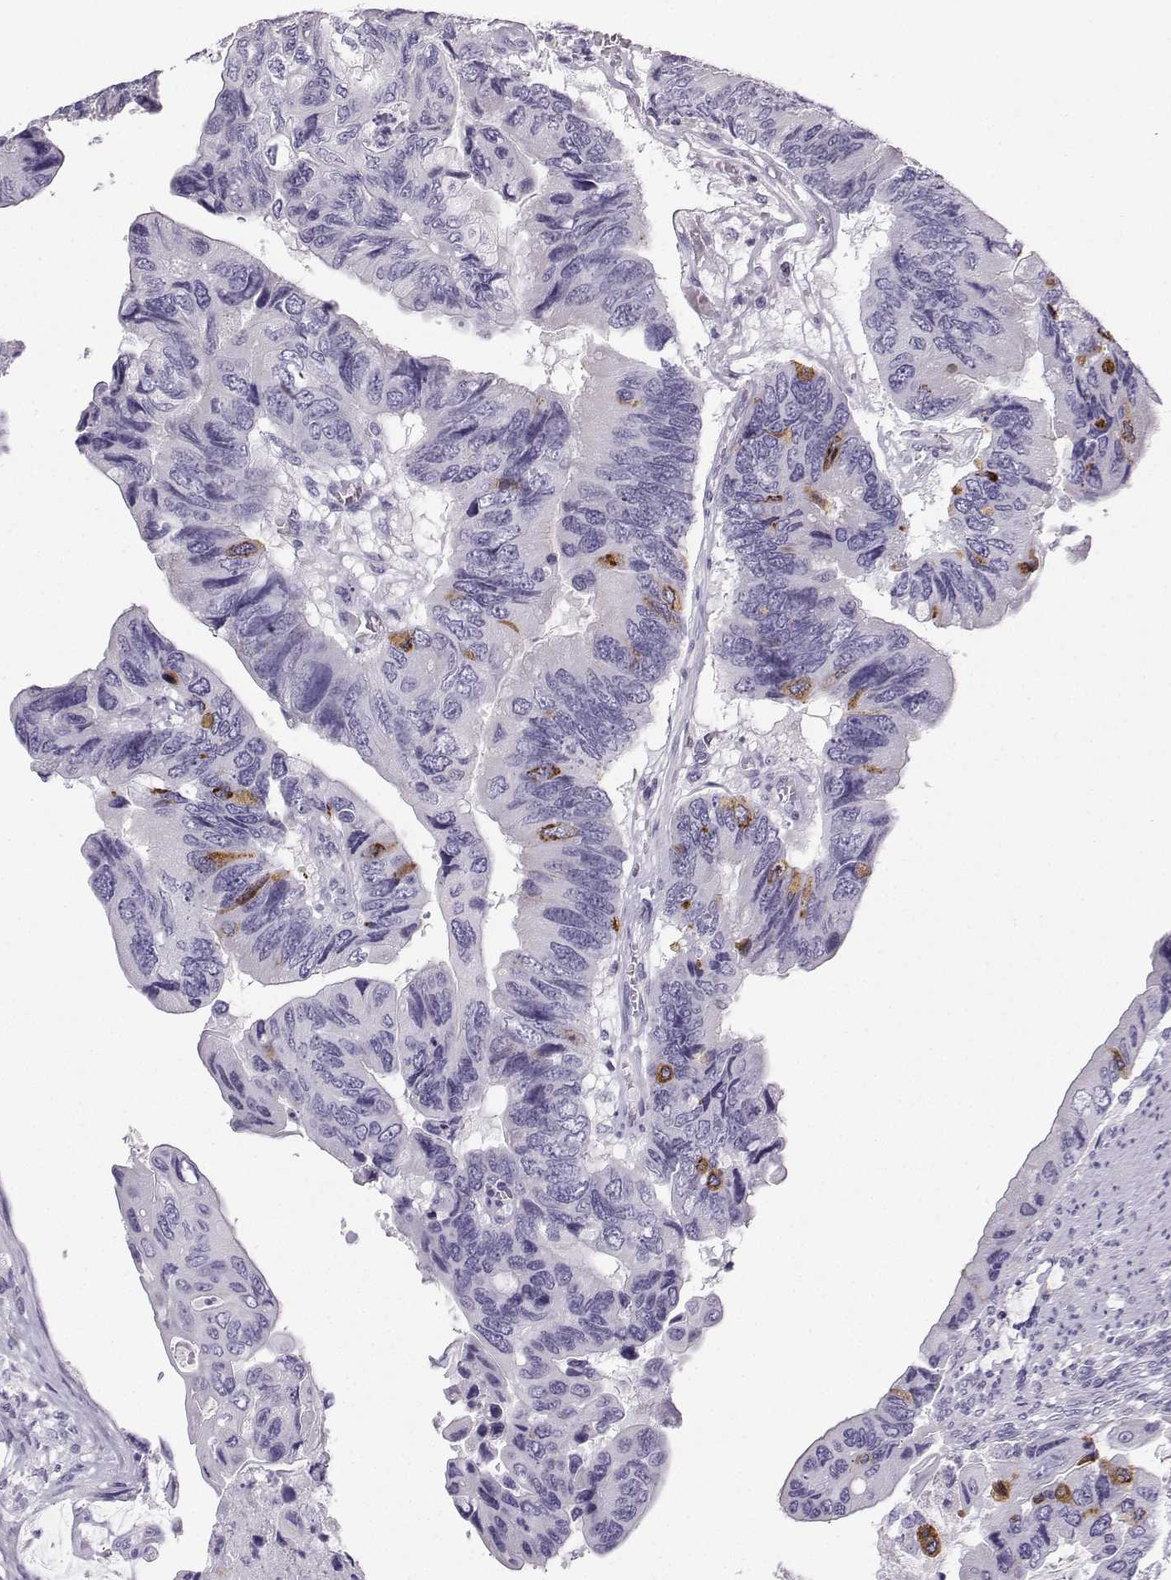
{"staining": {"intensity": "strong", "quantity": "<25%", "location": "cytoplasmic/membranous"}, "tissue": "colorectal cancer", "cell_type": "Tumor cells", "image_type": "cancer", "snomed": [{"axis": "morphology", "description": "Adenocarcinoma, NOS"}, {"axis": "topography", "description": "Rectum"}], "caption": "Strong cytoplasmic/membranous protein staining is appreciated in approximately <25% of tumor cells in adenocarcinoma (colorectal).", "gene": "ZBTB8B", "patient": {"sex": "male", "age": 63}}